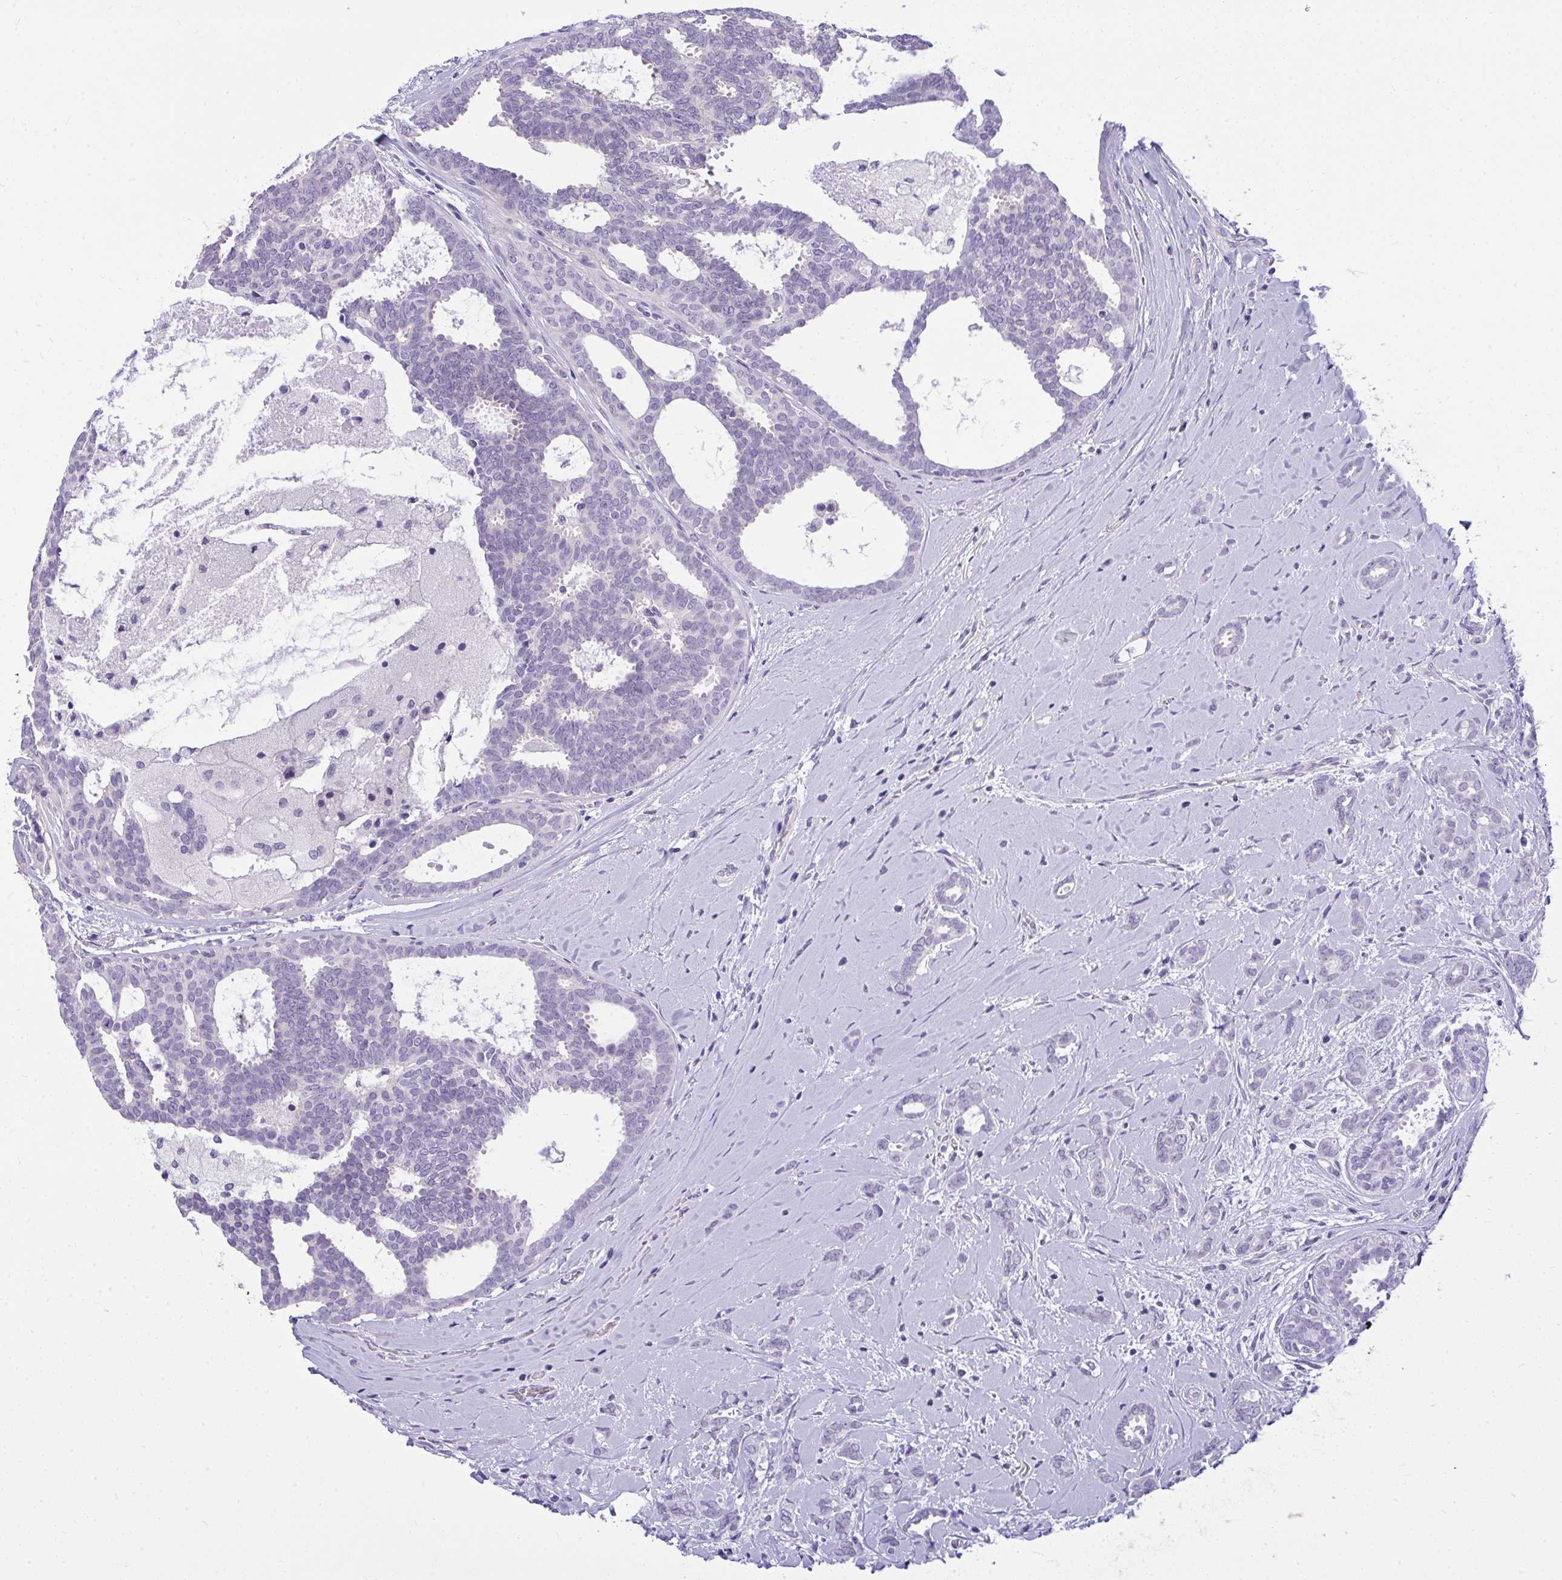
{"staining": {"intensity": "negative", "quantity": "none", "location": "none"}, "tissue": "breast cancer", "cell_type": "Tumor cells", "image_type": "cancer", "snomed": [{"axis": "morphology", "description": "Intraductal carcinoma, in situ"}, {"axis": "morphology", "description": "Duct carcinoma"}, {"axis": "morphology", "description": "Lobular carcinoma, in situ"}, {"axis": "topography", "description": "Breast"}], "caption": "The image displays no staining of tumor cells in lobular carcinoma in situ (breast).", "gene": "PRM2", "patient": {"sex": "female", "age": 44}}